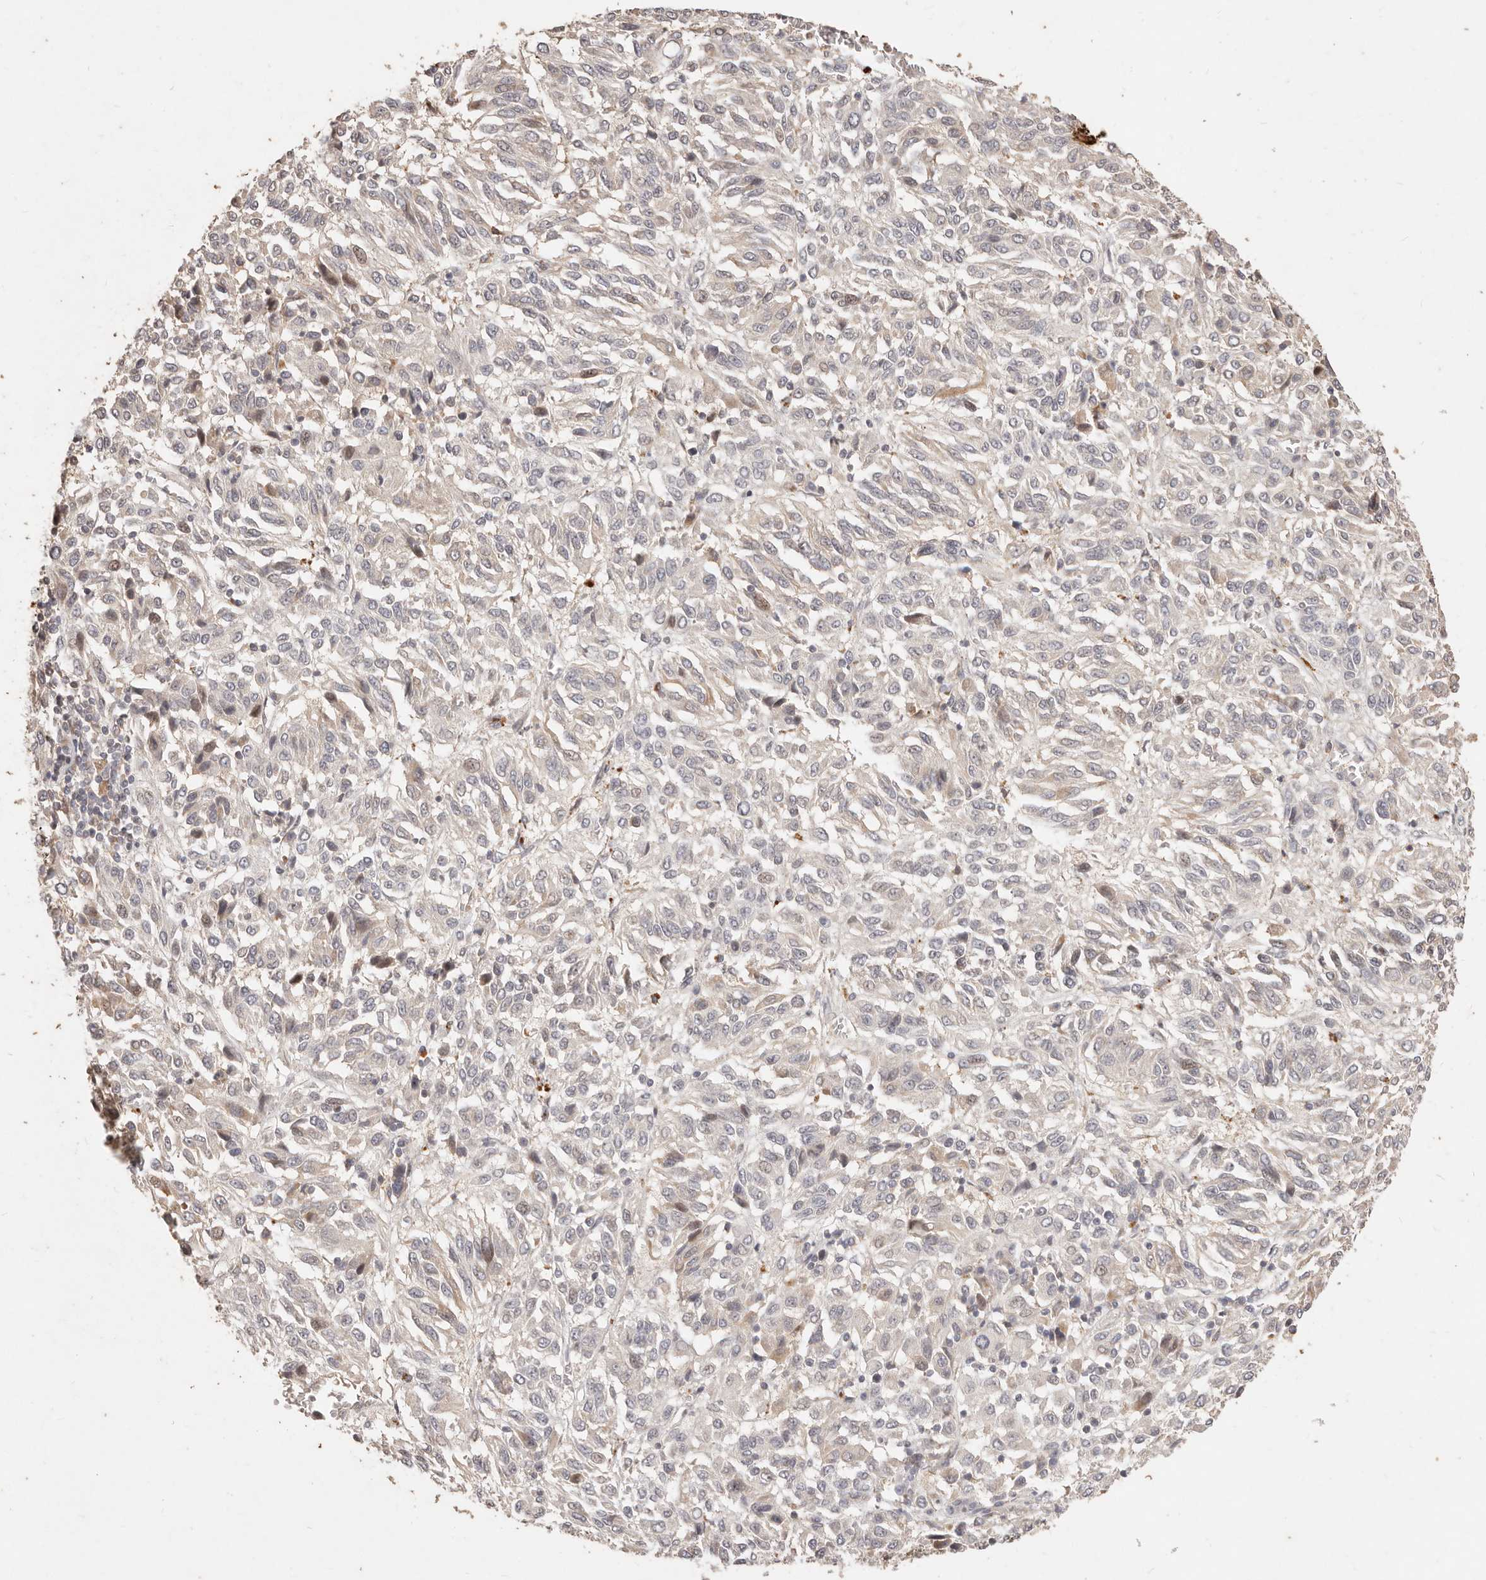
{"staining": {"intensity": "weak", "quantity": "25%-75%", "location": "cytoplasmic/membranous"}, "tissue": "melanoma", "cell_type": "Tumor cells", "image_type": "cancer", "snomed": [{"axis": "morphology", "description": "Malignant melanoma, Metastatic site"}, {"axis": "topography", "description": "Lung"}], "caption": "Human melanoma stained for a protein (brown) demonstrates weak cytoplasmic/membranous positive positivity in about 25%-75% of tumor cells.", "gene": "KIF9", "patient": {"sex": "male", "age": 64}}